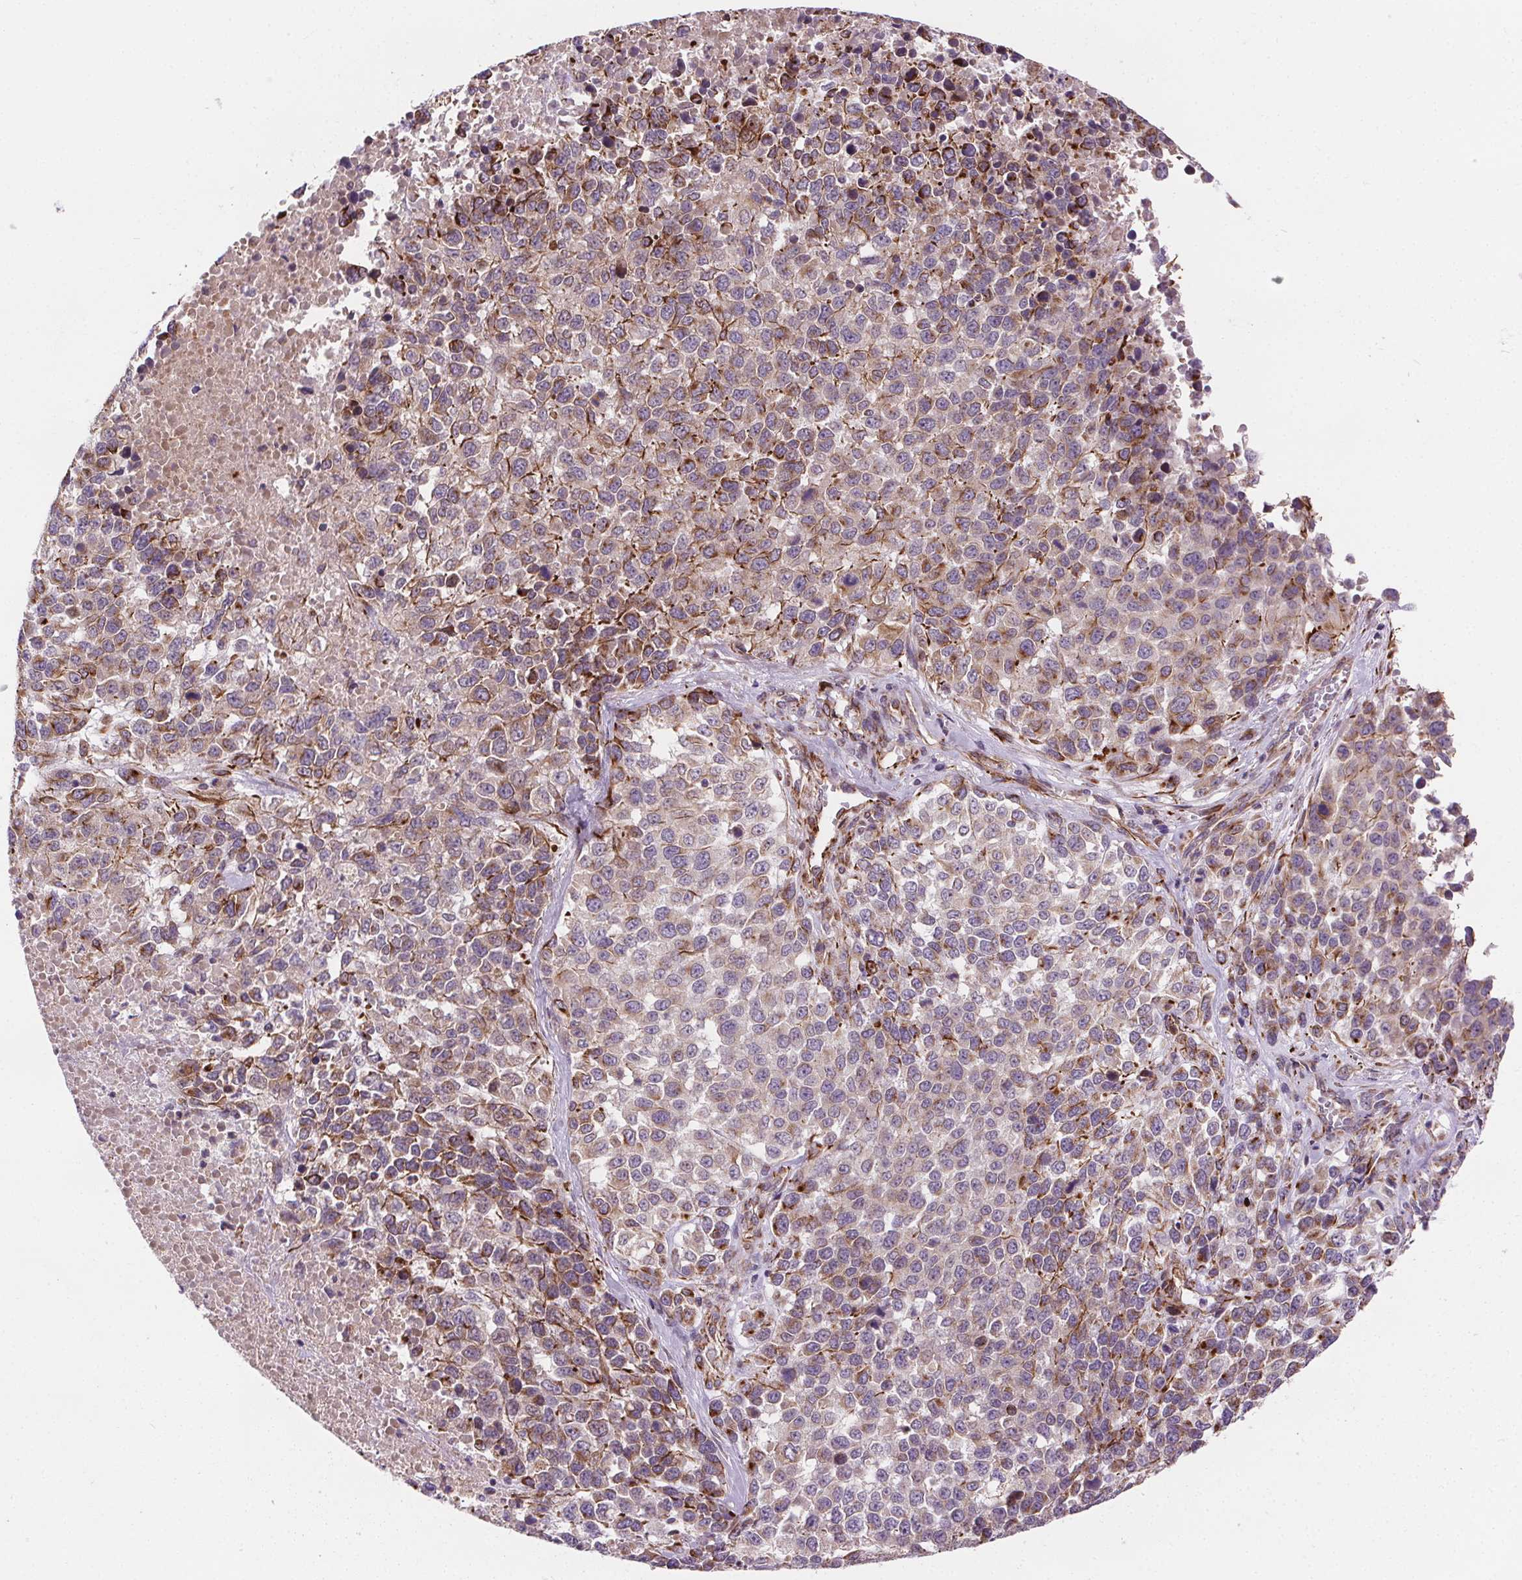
{"staining": {"intensity": "moderate", "quantity": "25%-75%", "location": "cytoplasmic/membranous"}, "tissue": "melanoma", "cell_type": "Tumor cells", "image_type": "cancer", "snomed": [{"axis": "morphology", "description": "Malignant melanoma, Metastatic site"}, {"axis": "topography", "description": "Skin"}], "caption": "Human malignant melanoma (metastatic site) stained for a protein (brown) demonstrates moderate cytoplasmic/membranous positive positivity in about 25%-75% of tumor cells.", "gene": "GOLT1B", "patient": {"sex": "male", "age": 84}}